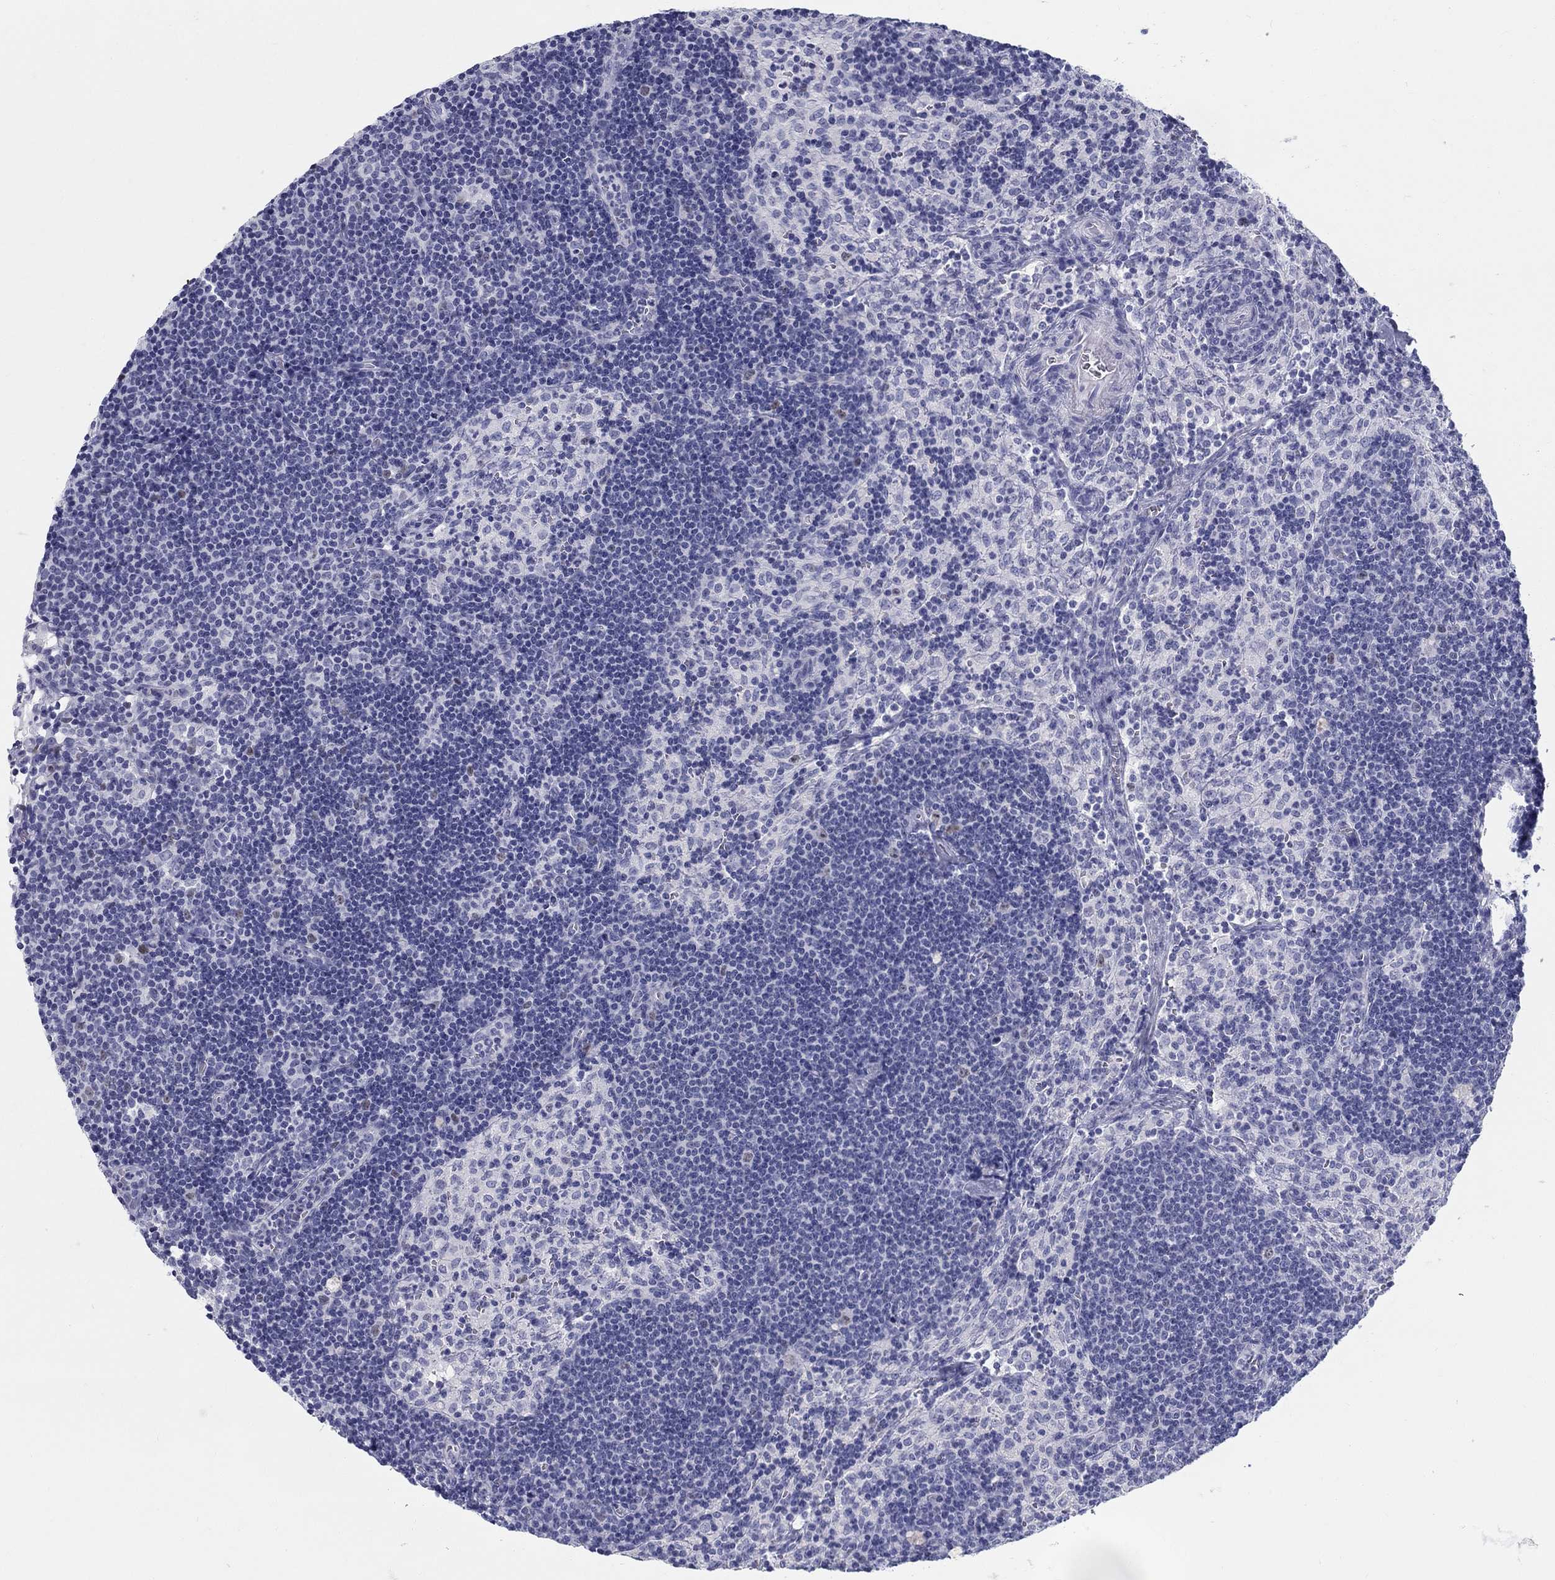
{"staining": {"intensity": "negative", "quantity": "none", "location": "none"}, "tissue": "lymph node", "cell_type": "Germinal center cells", "image_type": "normal", "snomed": [{"axis": "morphology", "description": "Normal tissue, NOS"}, {"axis": "topography", "description": "Lymph node"}], "caption": "High power microscopy micrograph of an IHC histopathology image of unremarkable lymph node, revealing no significant expression in germinal center cells.", "gene": "LAMP5", "patient": {"sex": "female", "age": 34}}